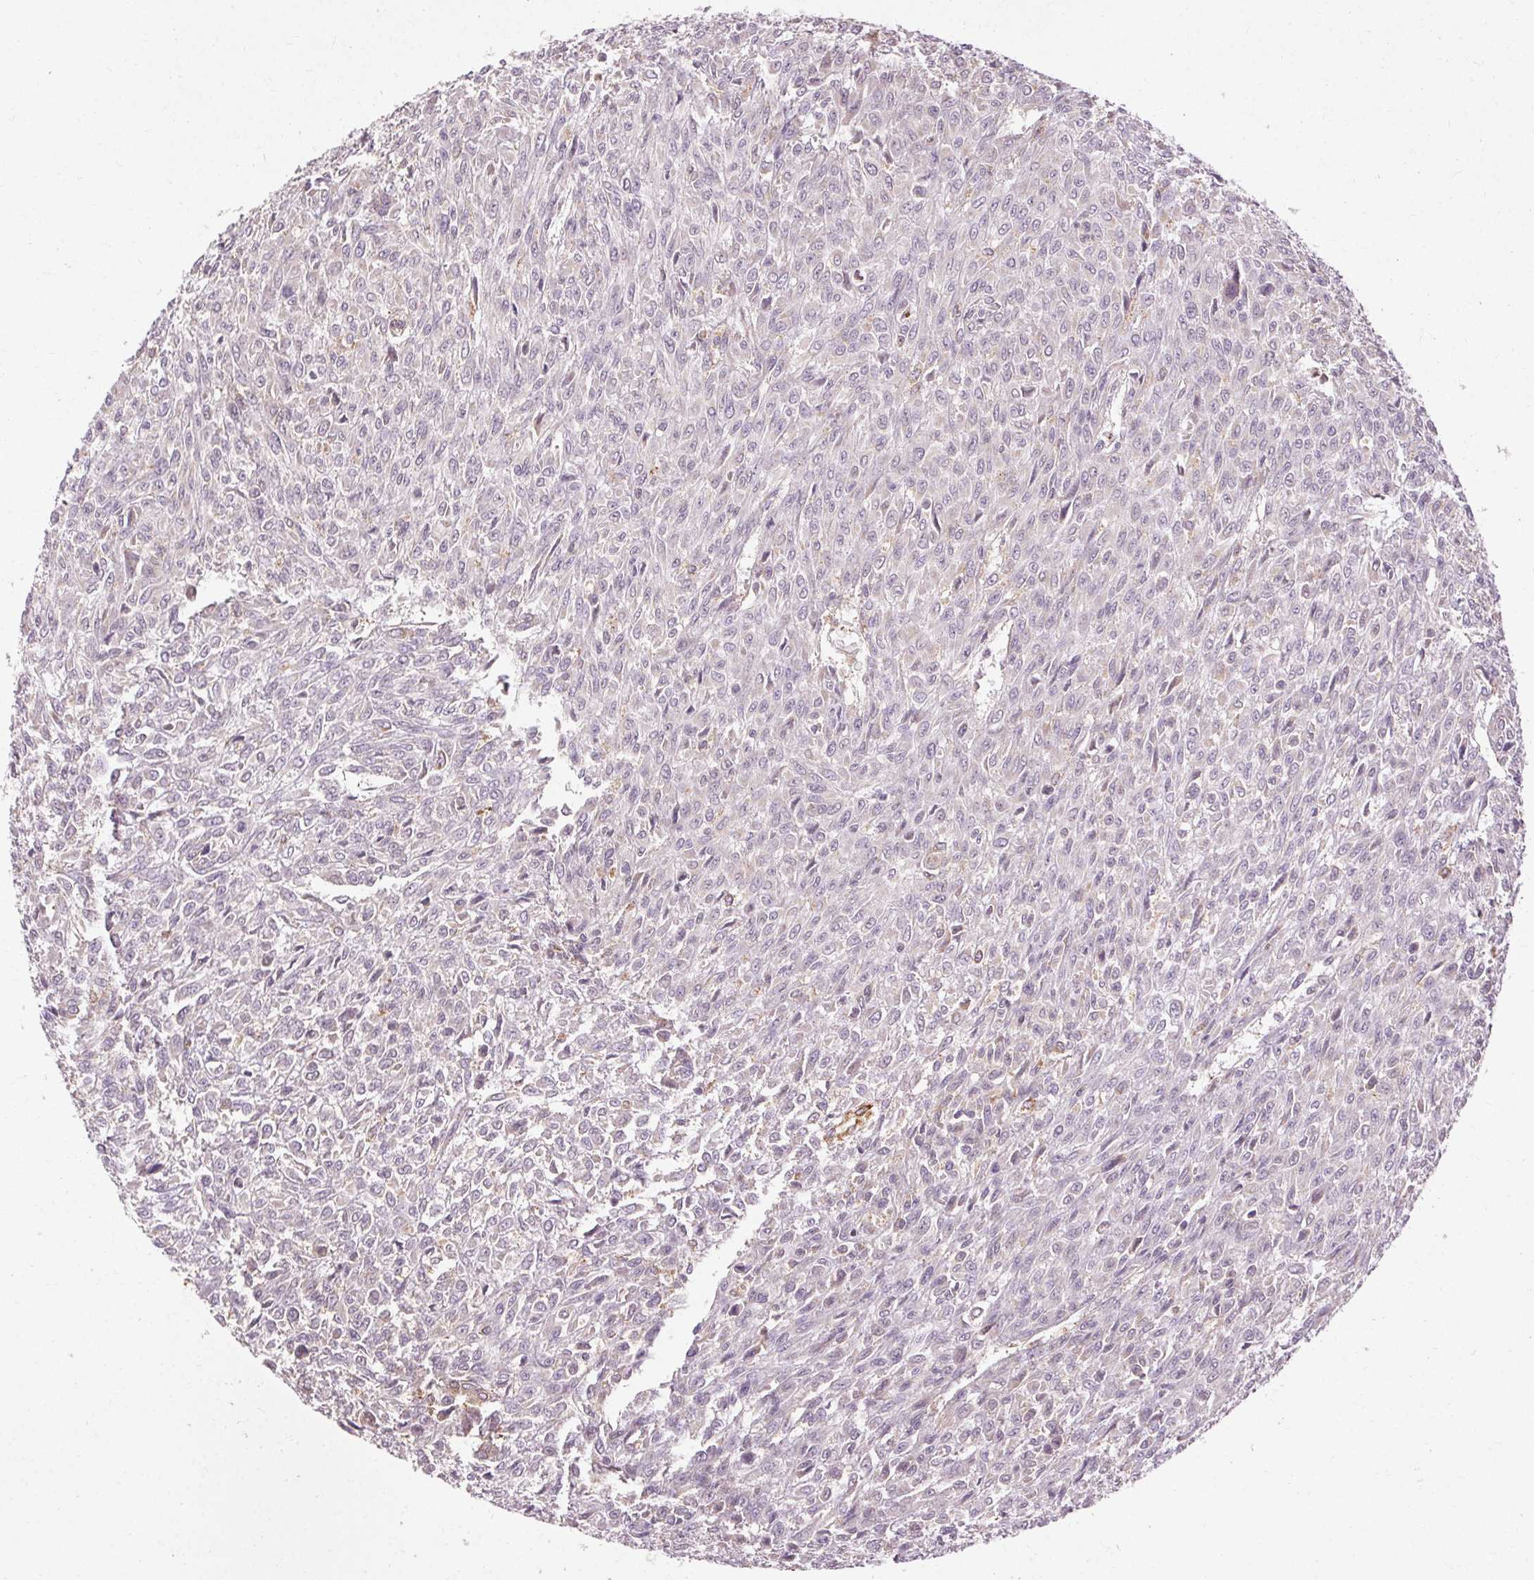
{"staining": {"intensity": "negative", "quantity": "none", "location": "none"}, "tissue": "renal cancer", "cell_type": "Tumor cells", "image_type": "cancer", "snomed": [{"axis": "morphology", "description": "Adenocarcinoma, NOS"}, {"axis": "topography", "description": "Kidney"}], "caption": "Immunohistochemistry (IHC) of human adenocarcinoma (renal) demonstrates no positivity in tumor cells. (Immunohistochemistry, brightfield microscopy, high magnification).", "gene": "REP15", "patient": {"sex": "male", "age": 58}}